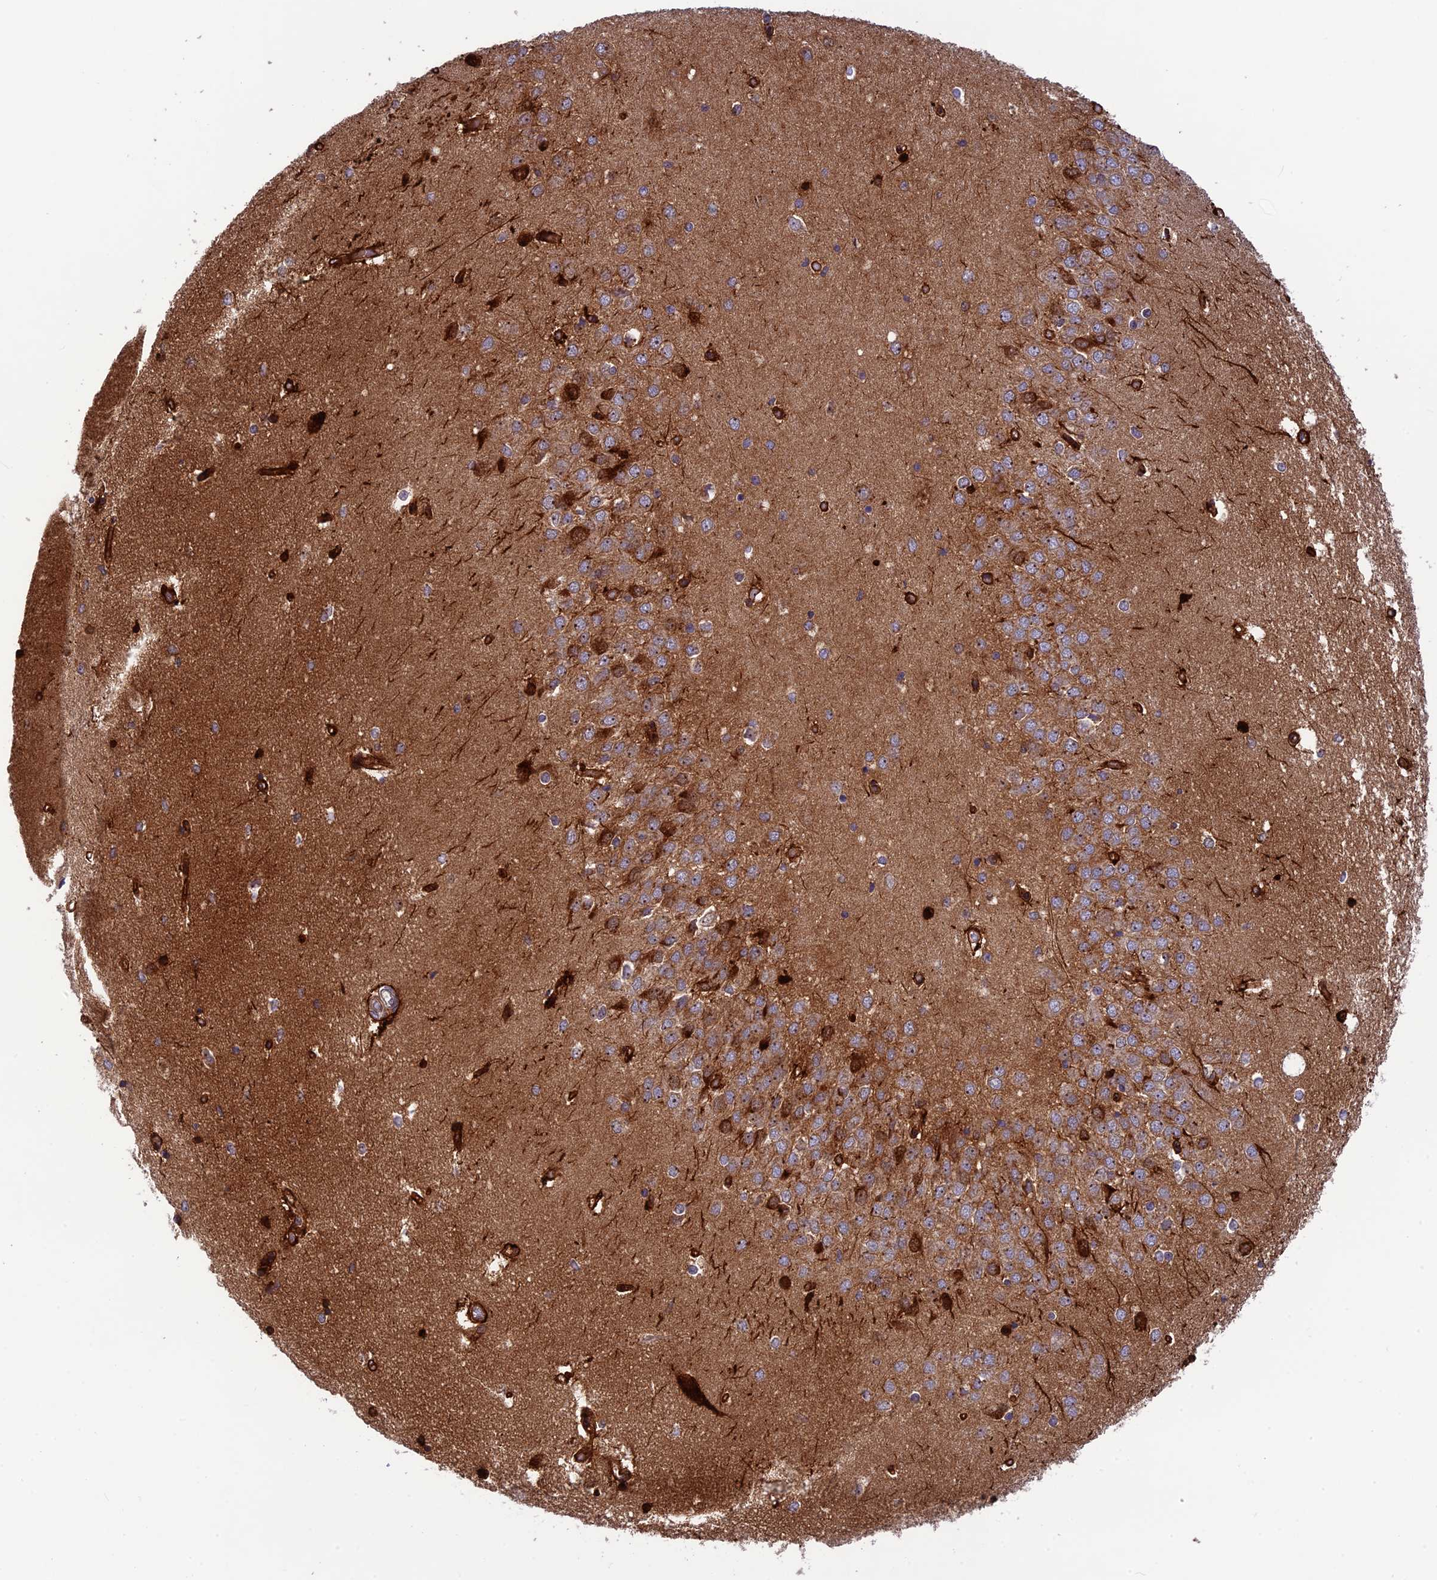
{"staining": {"intensity": "moderate", "quantity": "<25%", "location": "cytoplasmic/membranous"}, "tissue": "hippocampus", "cell_type": "Glial cells", "image_type": "normal", "snomed": [{"axis": "morphology", "description": "Normal tissue, NOS"}, {"axis": "topography", "description": "Hippocampus"}], "caption": "A photomicrograph showing moderate cytoplasmic/membranous staining in approximately <25% of glial cells in unremarkable hippocampus, as visualized by brown immunohistochemical staining.", "gene": "SMIM7", "patient": {"sex": "male", "age": 45}}